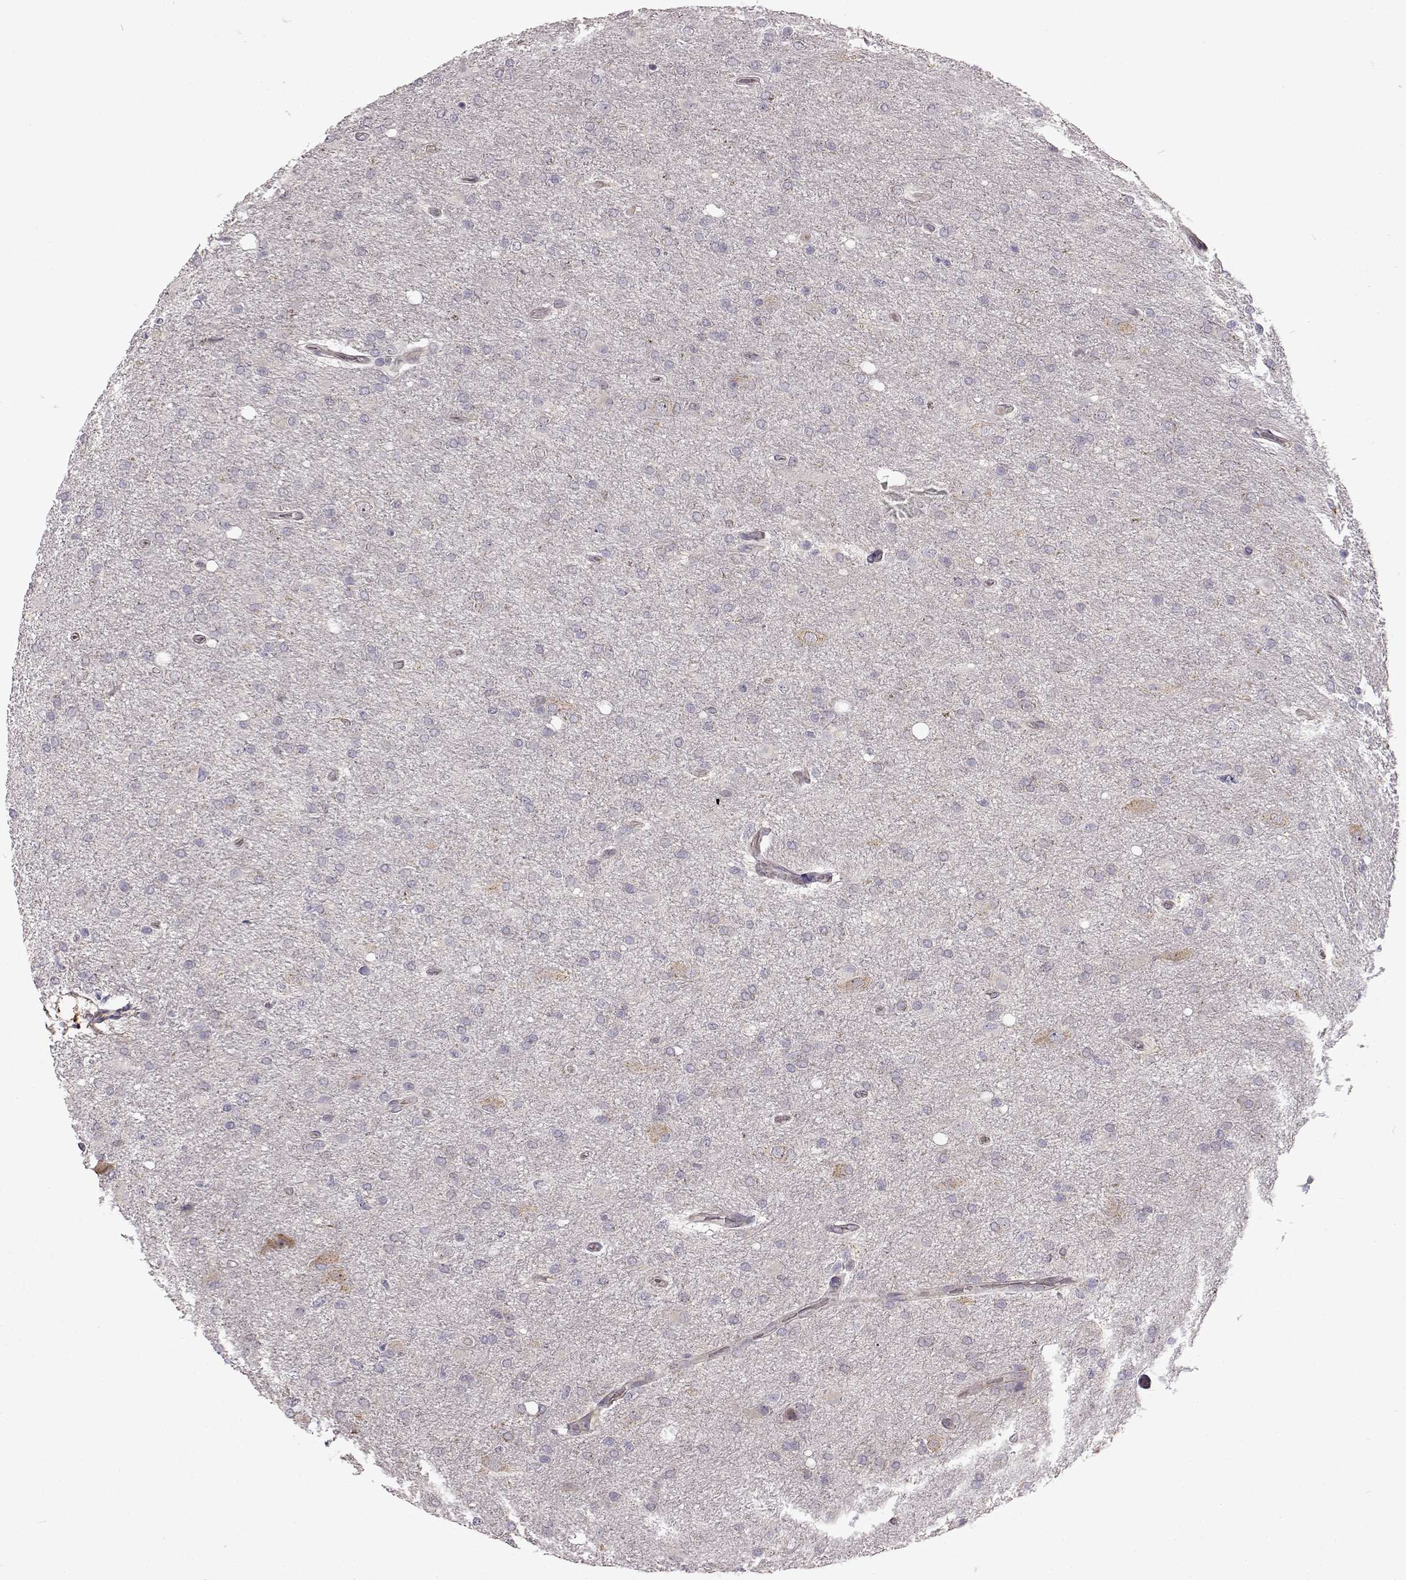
{"staining": {"intensity": "weak", "quantity": "25%-75%", "location": "cytoplasmic/membranous"}, "tissue": "glioma", "cell_type": "Tumor cells", "image_type": "cancer", "snomed": [{"axis": "morphology", "description": "Glioma, malignant, High grade"}, {"axis": "topography", "description": "Cerebral cortex"}], "caption": "A brown stain shows weak cytoplasmic/membranous staining of a protein in malignant glioma (high-grade) tumor cells.", "gene": "B3GNT6", "patient": {"sex": "male", "age": 70}}